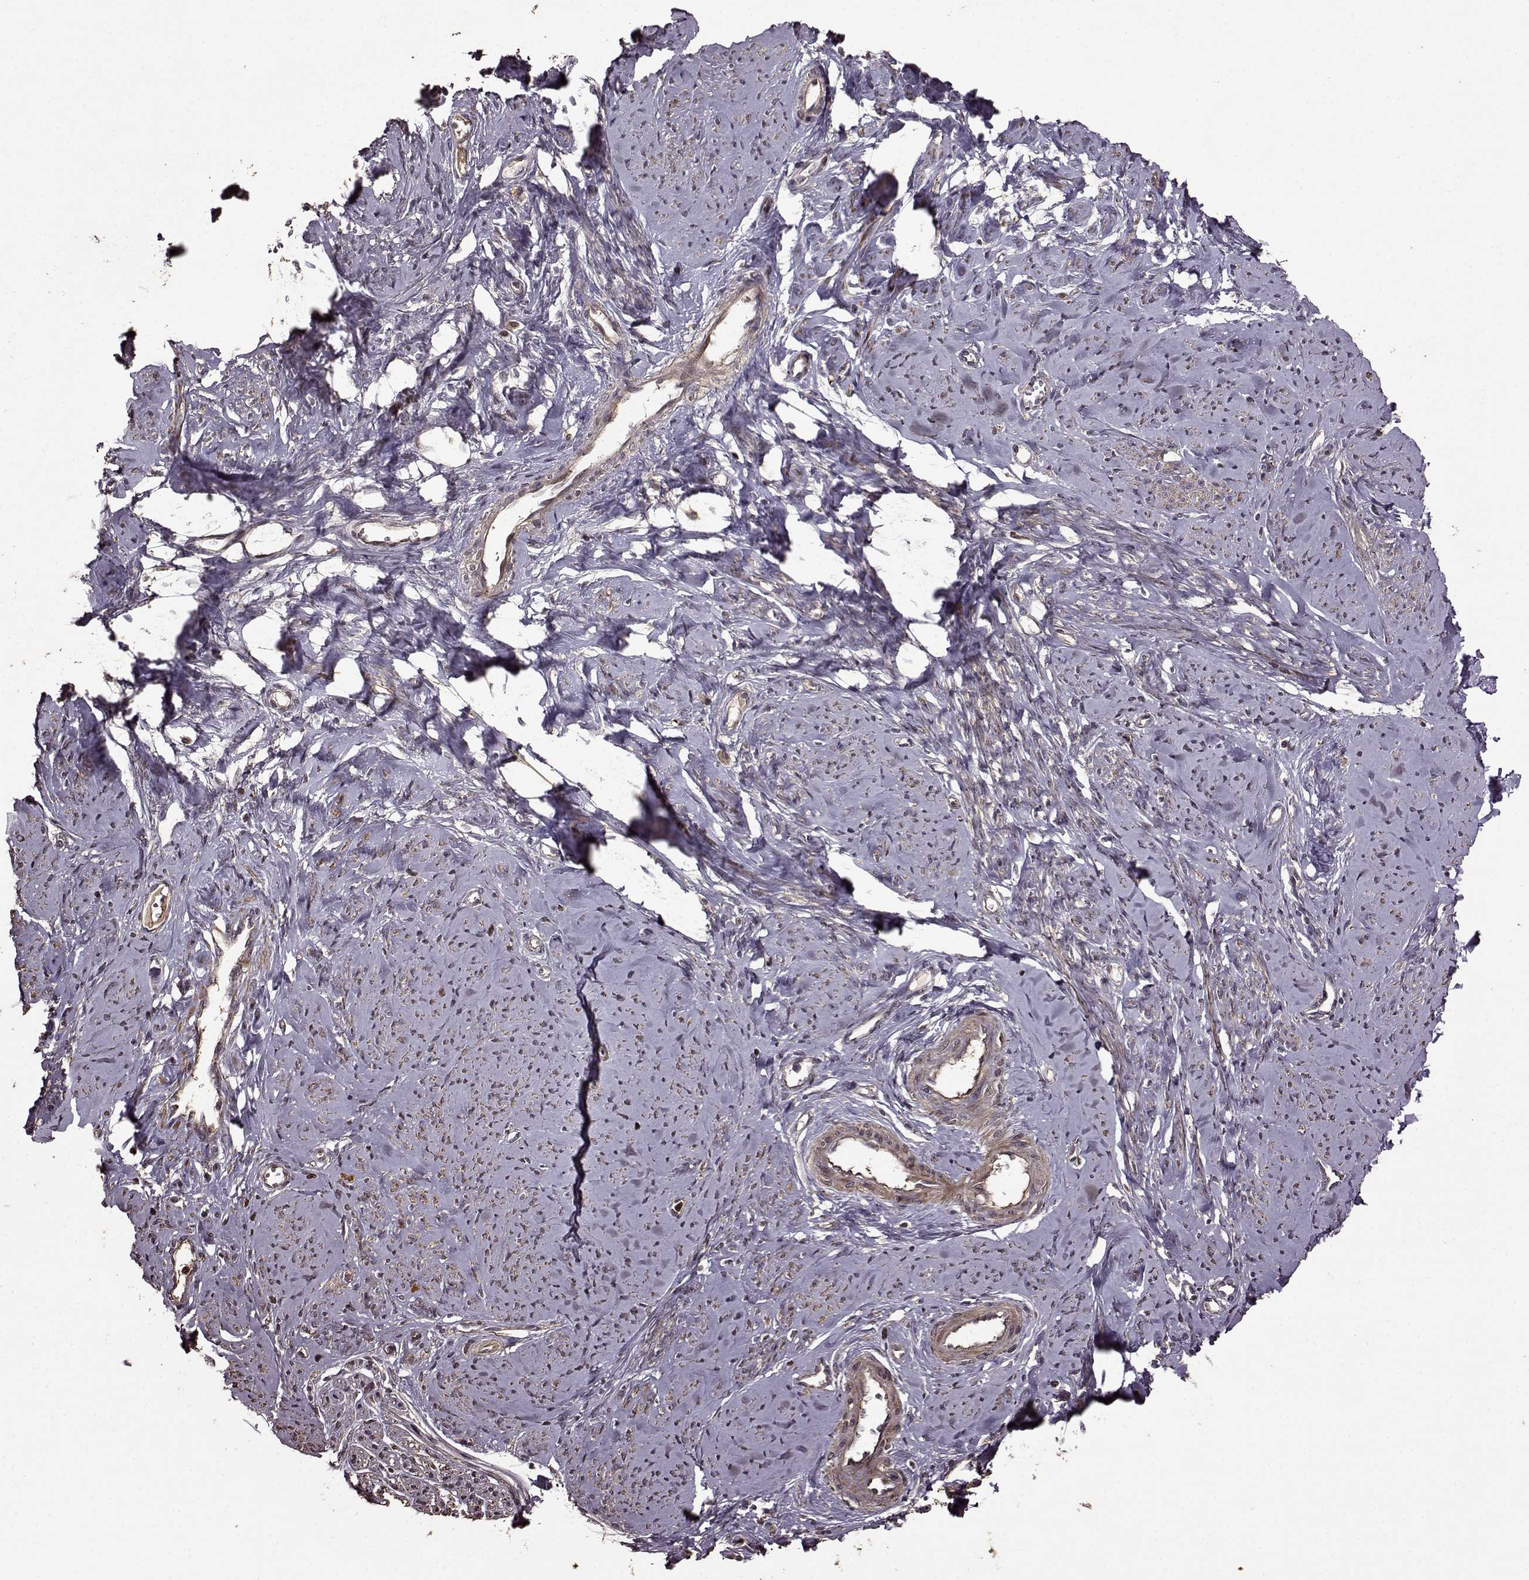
{"staining": {"intensity": "strong", "quantity": "25%-75%", "location": "cytoplasmic/membranous"}, "tissue": "smooth muscle", "cell_type": "Smooth muscle cells", "image_type": "normal", "snomed": [{"axis": "morphology", "description": "Normal tissue, NOS"}, {"axis": "topography", "description": "Smooth muscle"}], "caption": "Smooth muscle cells display strong cytoplasmic/membranous positivity in approximately 25%-75% of cells in normal smooth muscle. (DAB (3,3'-diaminobenzidine) IHC with brightfield microscopy, high magnification).", "gene": "FBXW11", "patient": {"sex": "female", "age": 48}}